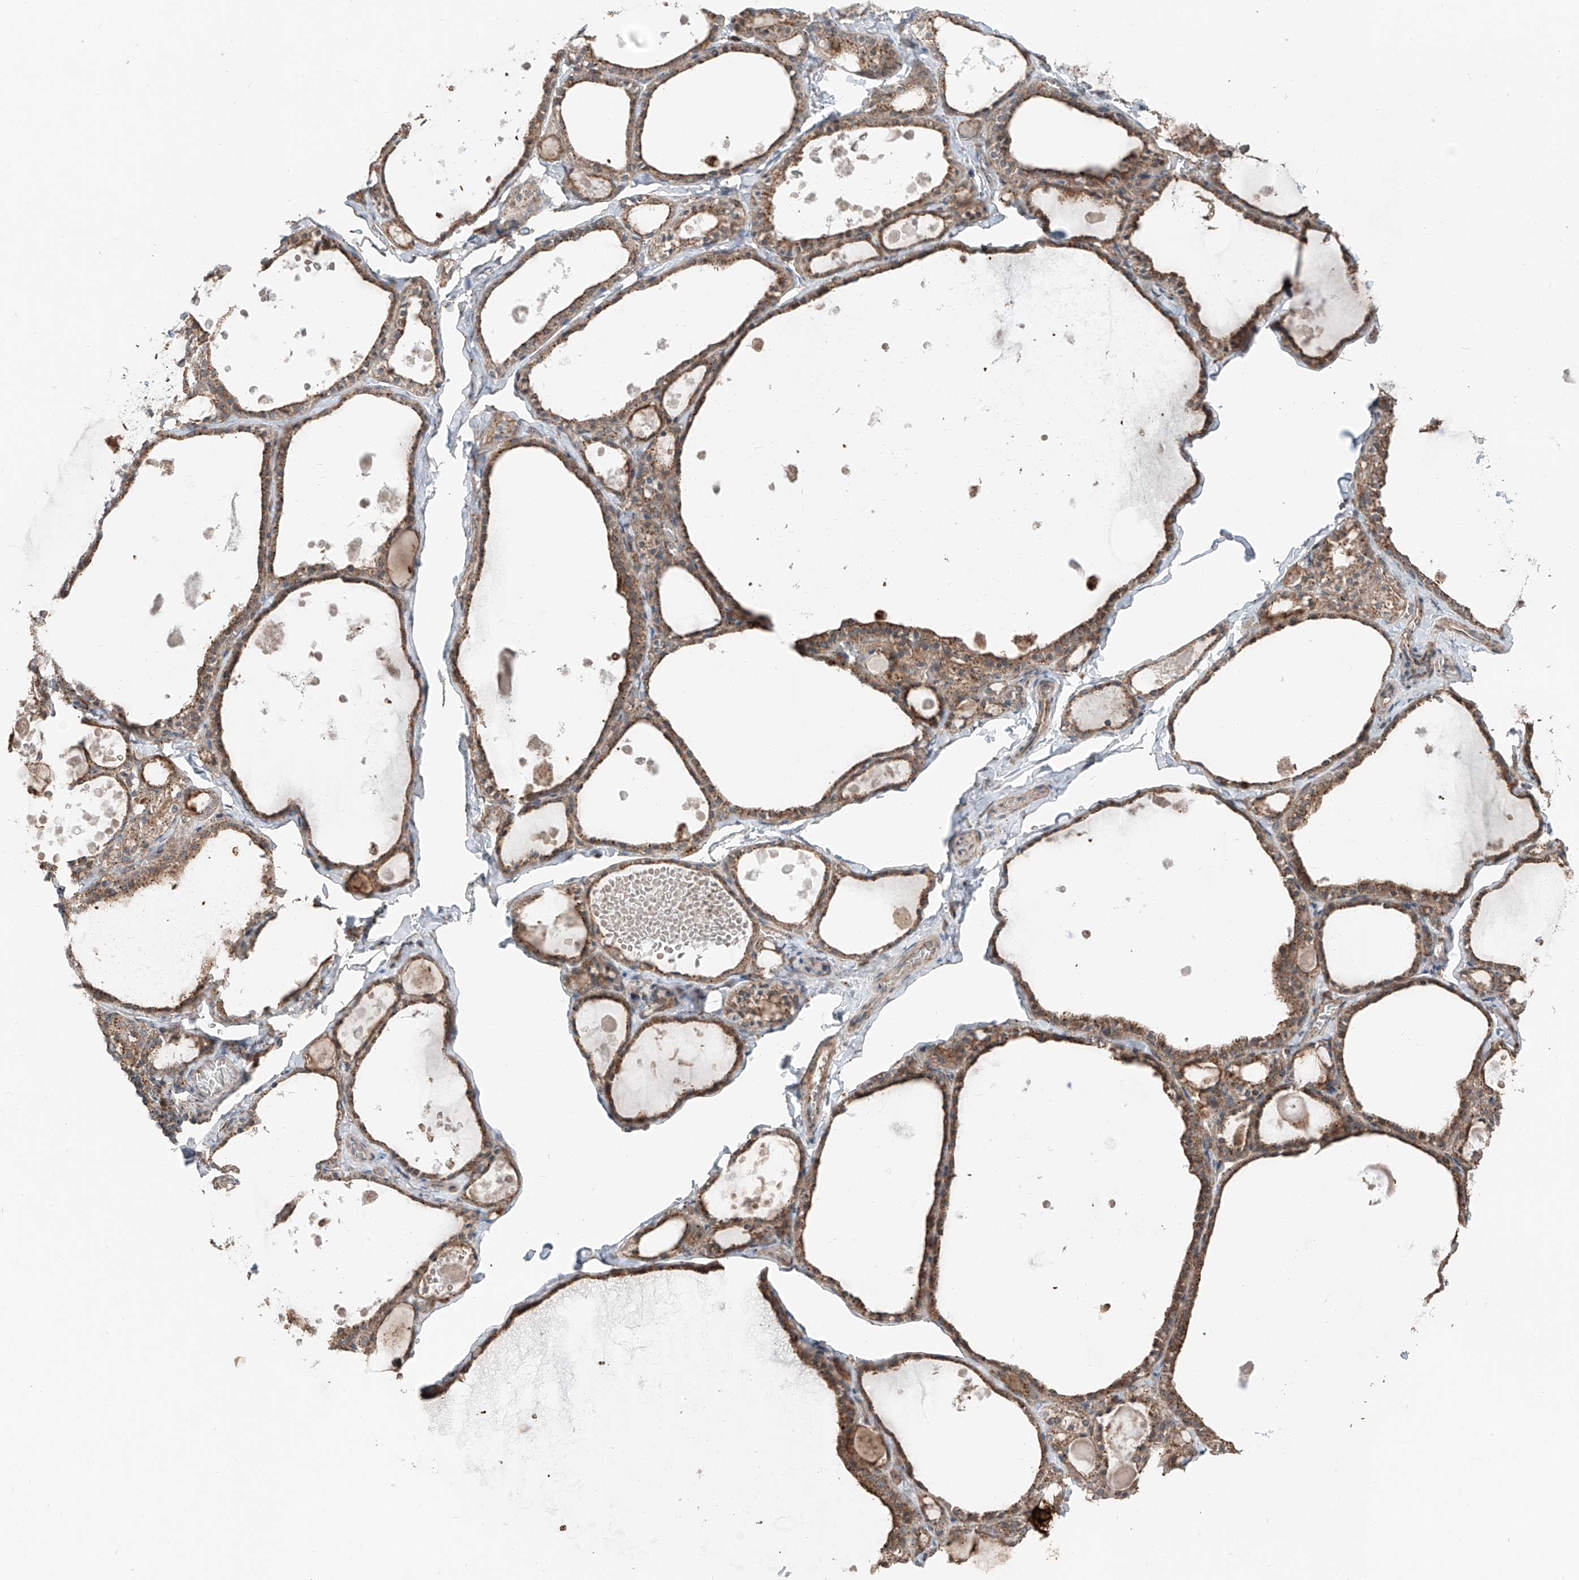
{"staining": {"intensity": "moderate", "quantity": ">75%", "location": "cytoplasmic/membranous"}, "tissue": "thyroid gland", "cell_type": "Glandular cells", "image_type": "normal", "snomed": [{"axis": "morphology", "description": "Normal tissue, NOS"}, {"axis": "topography", "description": "Thyroid gland"}], "caption": "Glandular cells demonstrate medium levels of moderate cytoplasmic/membranous positivity in approximately >75% of cells in normal human thyroid gland.", "gene": "CEP162", "patient": {"sex": "male", "age": 56}}